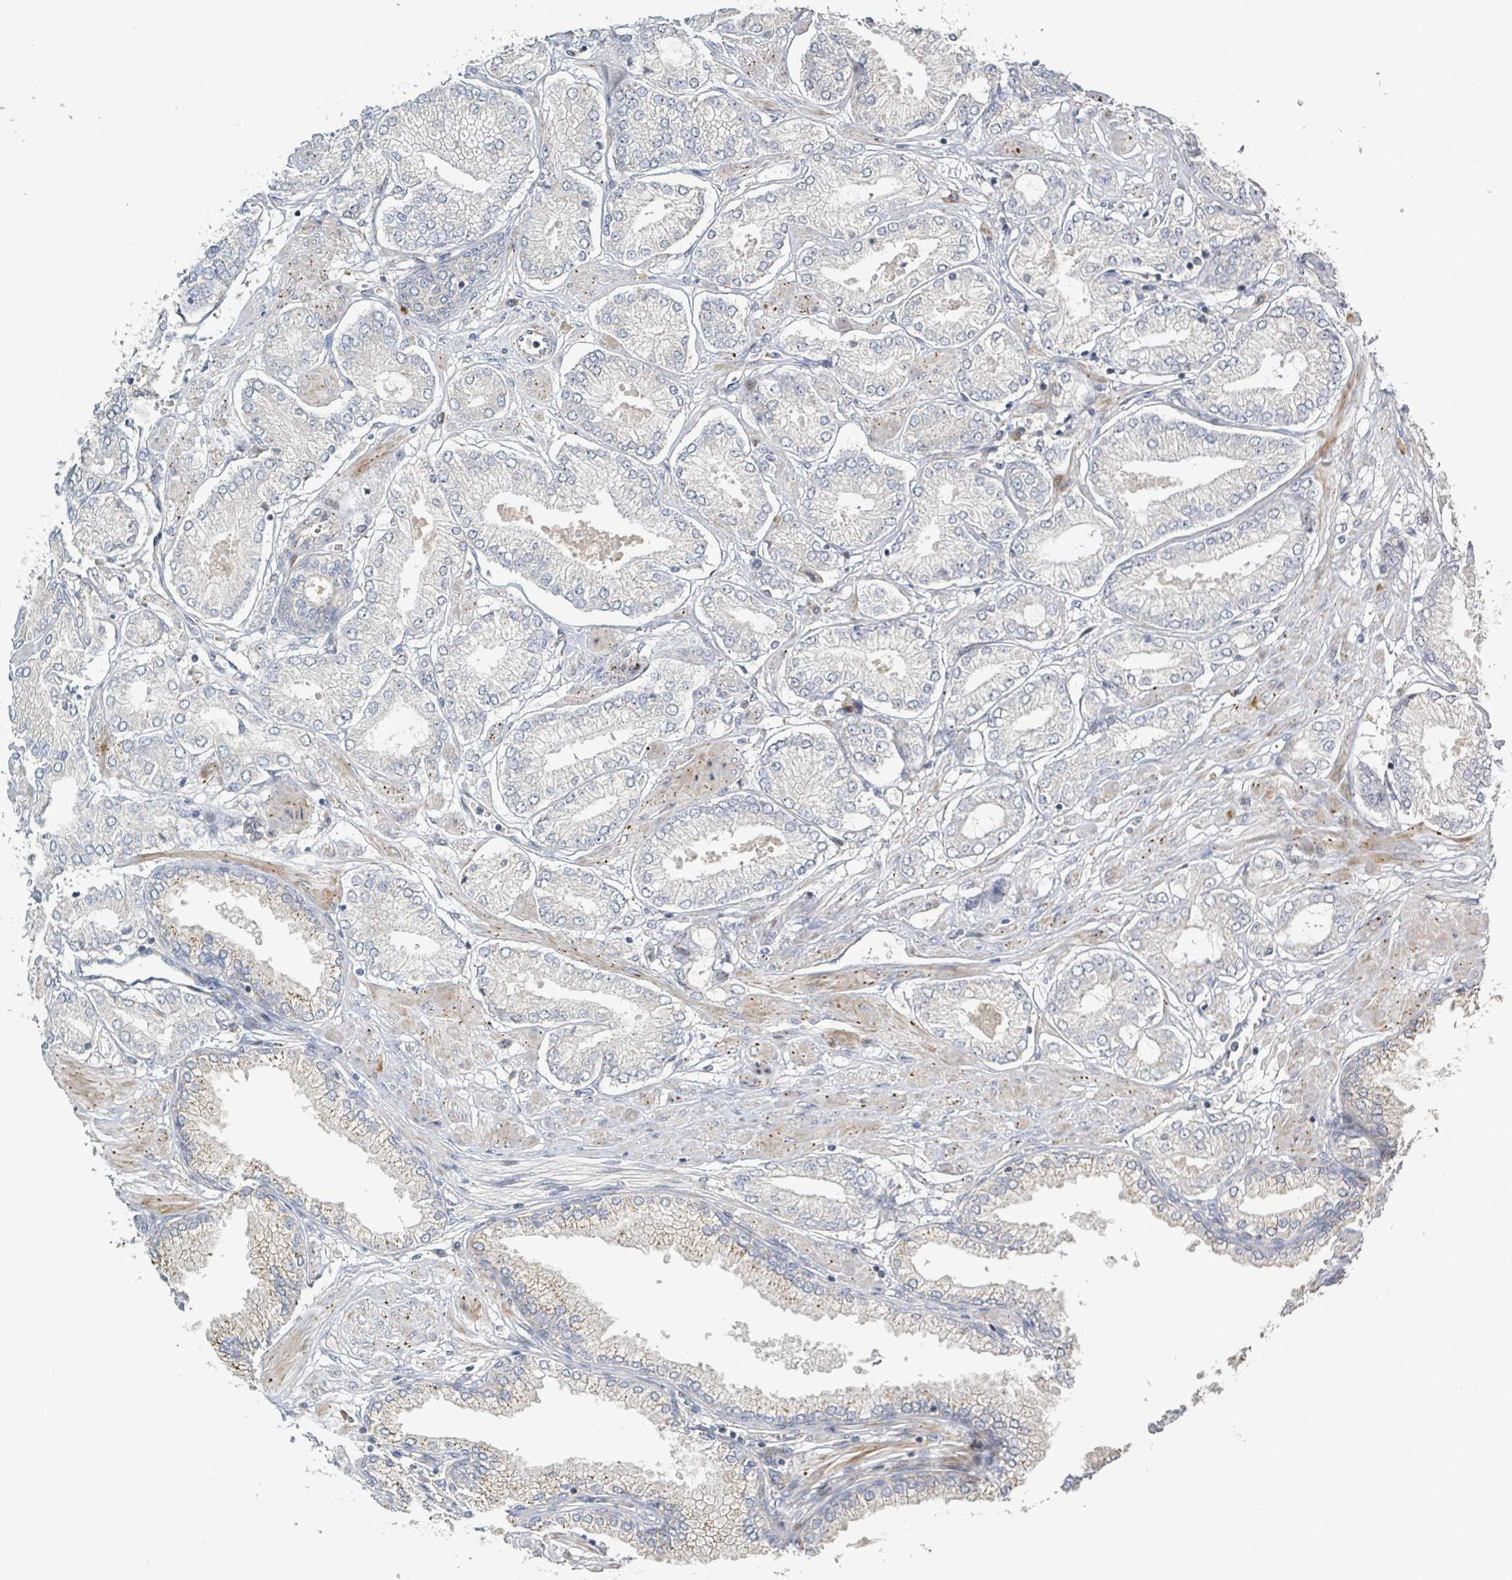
{"staining": {"intensity": "negative", "quantity": "none", "location": "none"}, "tissue": "prostate cancer", "cell_type": "Tumor cells", "image_type": "cancer", "snomed": [{"axis": "morphology", "description": "Adenocarcinoma, High grade"}, {"axis": "topography", "description": "Prostate and seminal vesicle, NOS"}], "caption": "Prostate cancer was stained to show a protein in brown. There is no significant expression in tumor cells. (Brightfield microscopy of DAB immunohistochemistry (IHC) at high magnification).", "gene": "CFAP210", "patient": {"sex": "male", "age": 64}}